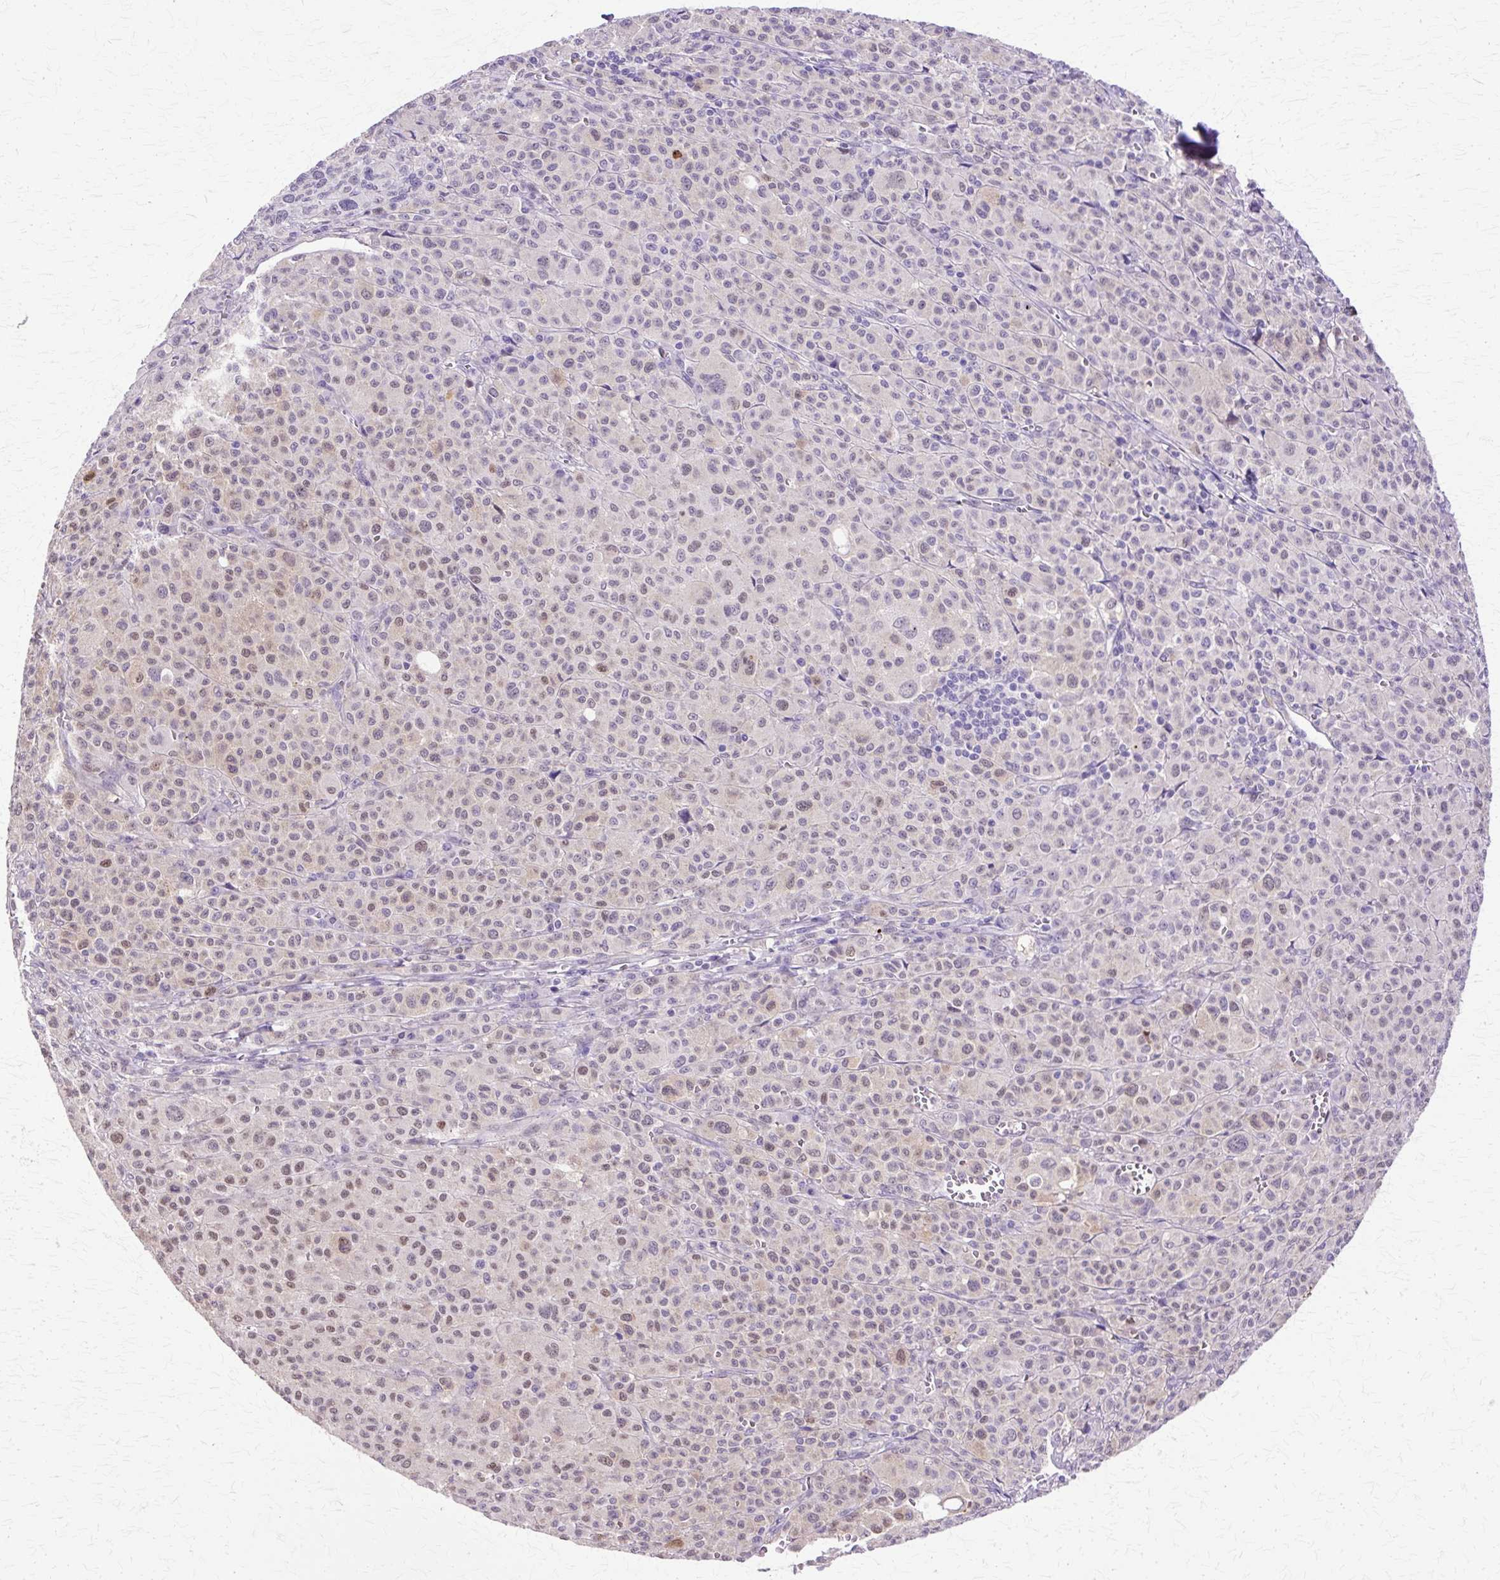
{"staining": {"intensity": "weak", "quantity": "25%-75%", "location": "nuclear"}, "tissue": "melanoma", "cell_type": "Tumor cells", "image_type": "cancer", "snomed": [{"axis": "morphology", "description": "Malignant melanoma, Metastatic site"}, {"axis": "topography", "description": "Skin"}], "caption": "A photomicrograph showing weak nuclear expression in approximately 25%-75% of tumor cells in melanoma, as visualized by brown immunohistochemical staining.", "gene": "HSPA8", "patient": {"sex": "female", "age": 74}}